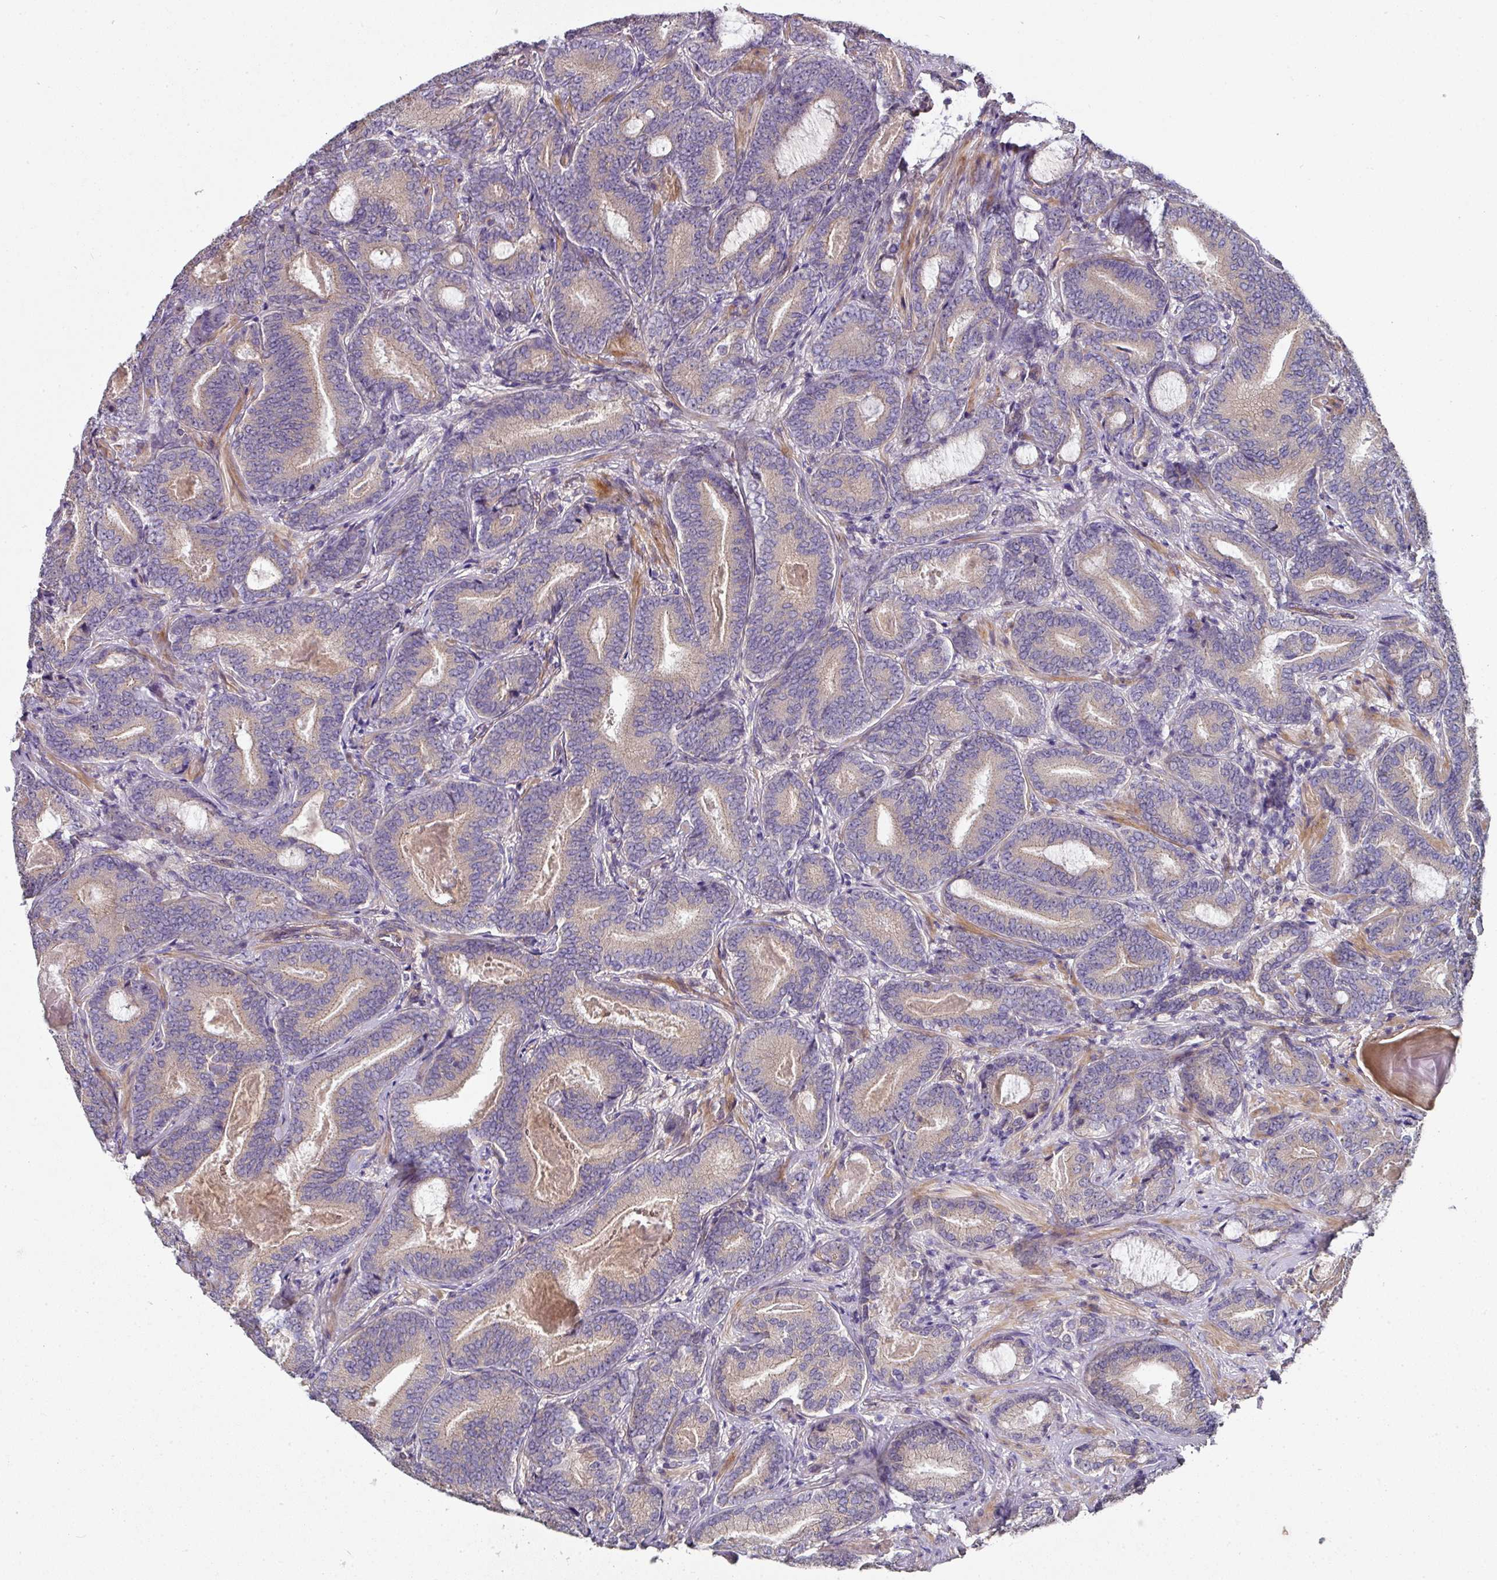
{"staining": {"intensity": "negative", "quantity": "none", "location": "none"}, "tissue": "prostate cancer", "cell_type": "Tumor cells", "image_type": "cancer", "snomed": [{"axis": "morphology", "description": "Adenocarcinoma, Low grade"}, {"axis": "topography", "description": "Prostate and seminal vesicle, NOS"}], "caption": "Immunohistochemistry (IHC) histopathology image of neoplastic tissue: prostate cancer stained with DAB reveals no significant protein staining in tumor cells.", "gene": "C4orf48", "patient": {"sex": "male", "age": 61}}